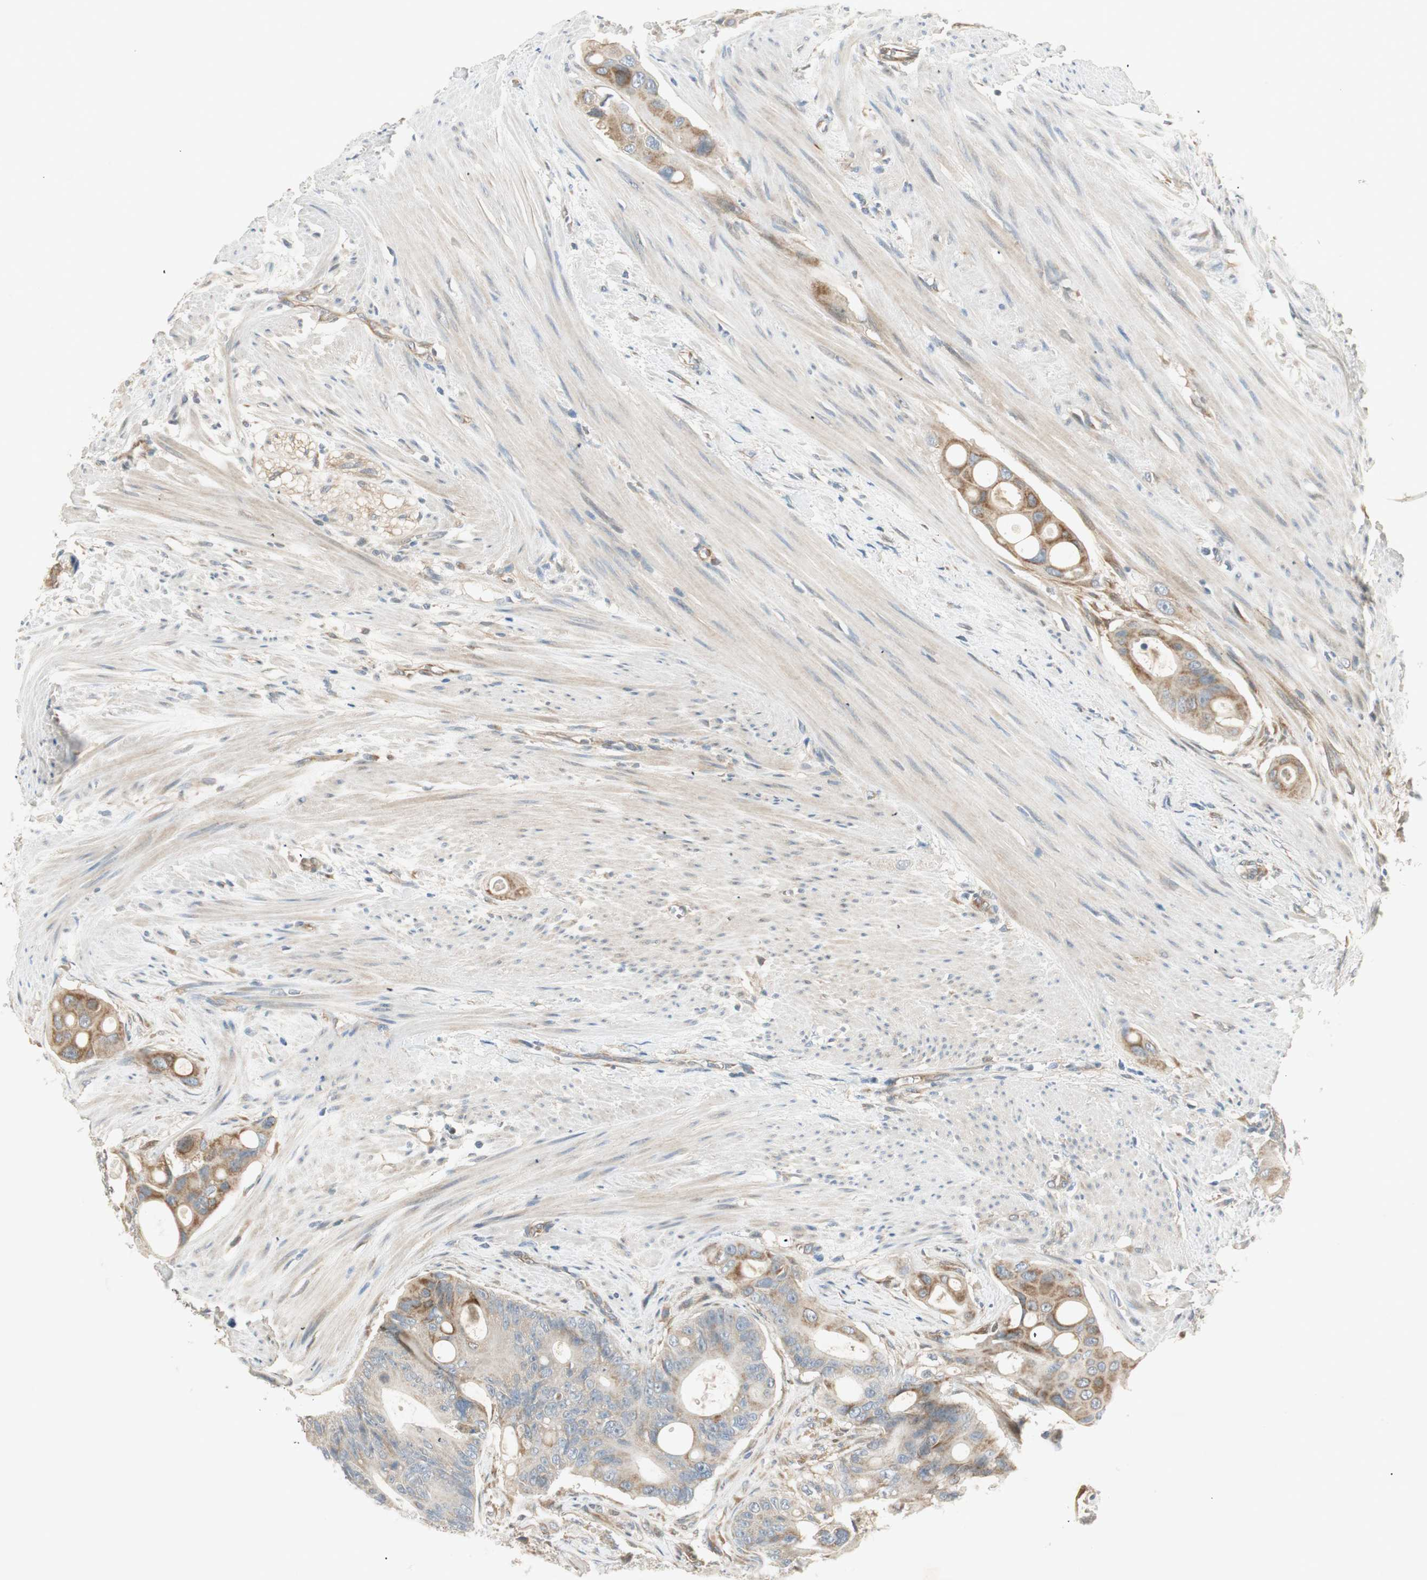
{"staining": {"intensity": "weak", "quantity": "<25%", "location": "cytoplasmic/membranous"}, "tissue": "colorectal cancer", "cell_type": "Tumor cells", "image_type": "cancer", "snomed": [{"axis": "morphology", "description": "Adenocarcinoma, NOS"}, {"axis": "topography", "description": "Colon"}], "caption": "The image displays no staining of tumor cells in adenocarcinoma (colorectal).", "gene": "STON1-GTF2A1L", "patient": {"sex": "female", "age": 57}}